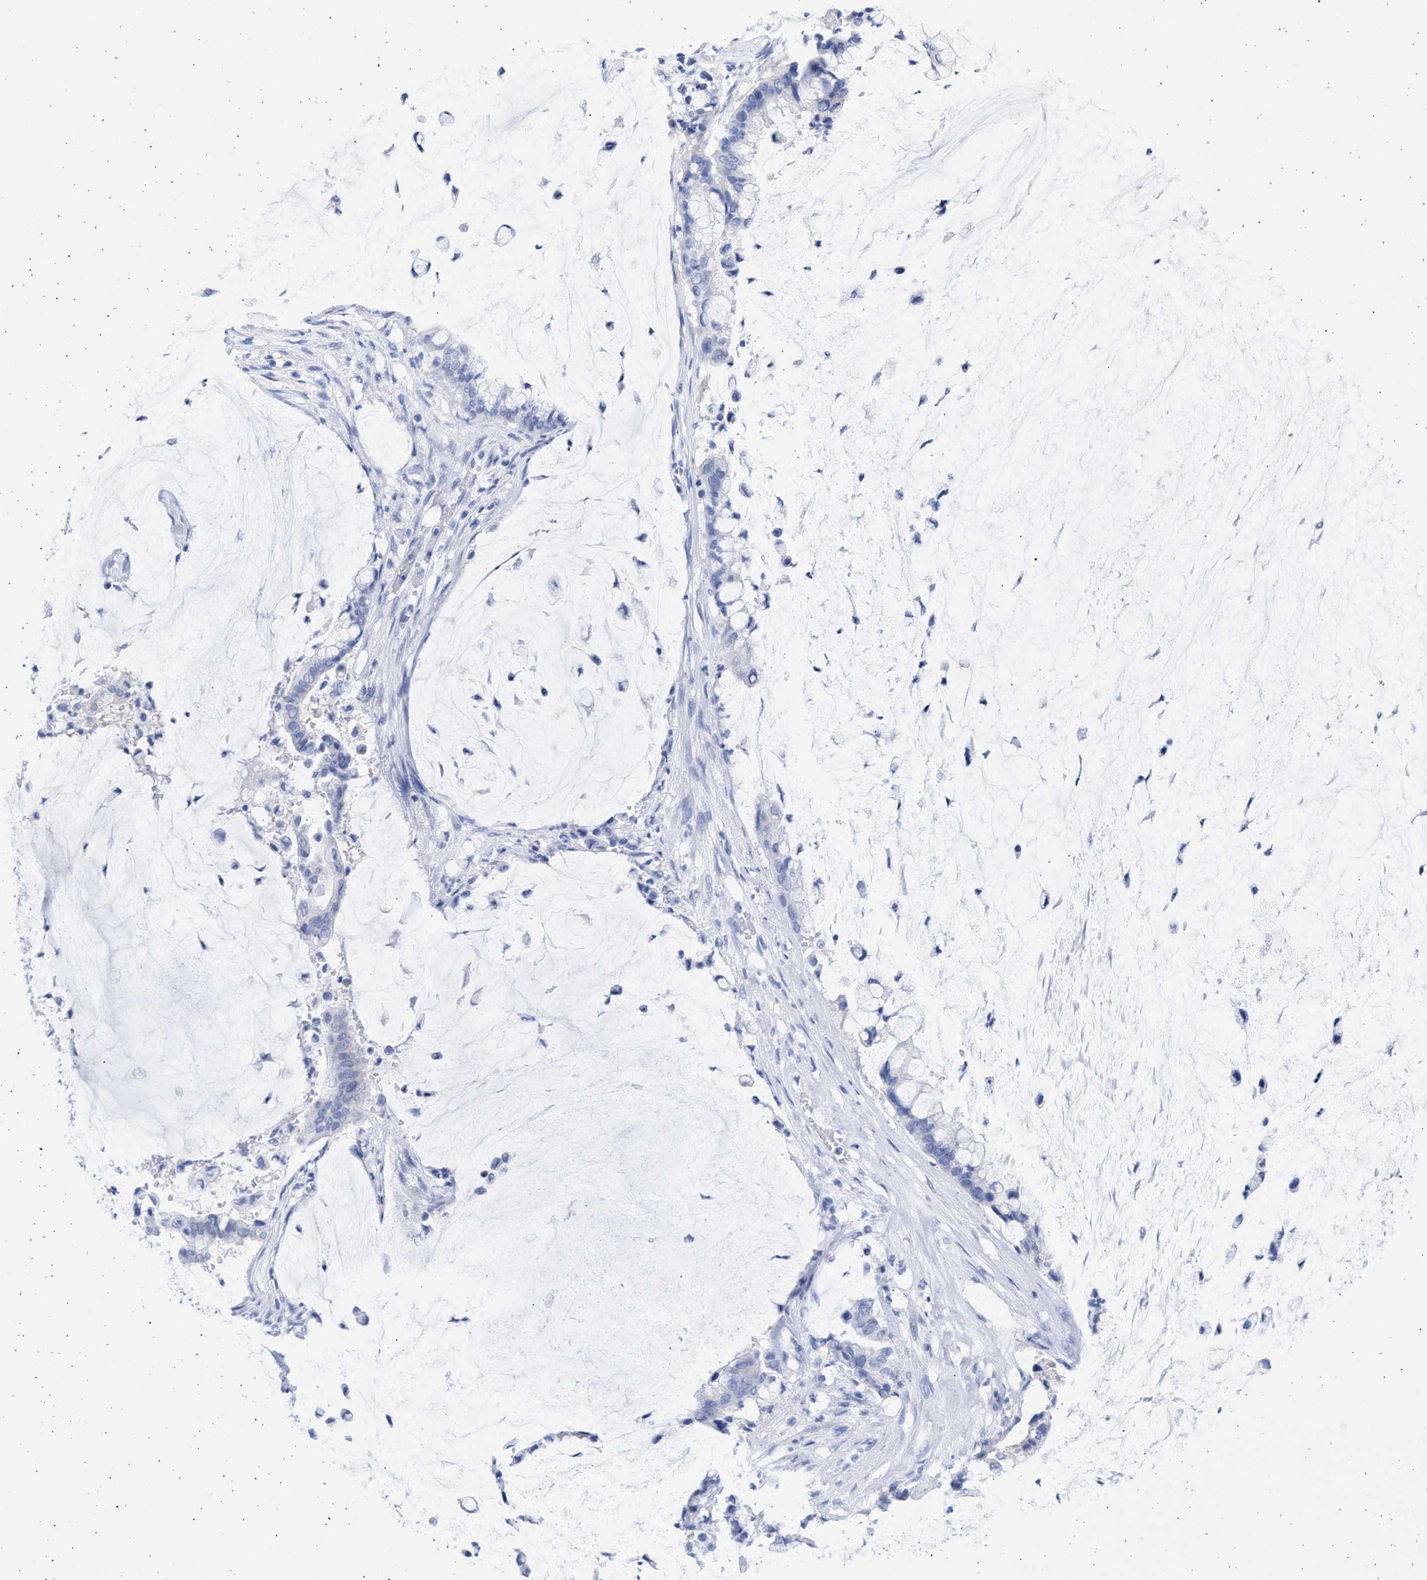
{"staining": {"intensity": "negative", "quantity": "none", "location": "none"}, "tissue": "pancreatic cancer", "cell_type": "Tumor cells", "image_type": "cancer", "snomed": [{"axis": "morphology", "description": "Adenocarcinoma, NOS"}, {"axis": "topography", "description": "Pancreas"}], "caption": "Human pancreatic cancer (adenocarcinoma) stained for a protein using immunohistochemistry (IHC) reveals no staining in tumor cells.", "gene": "ALDOC", "patient": {"sex": "male", "age": 41}}